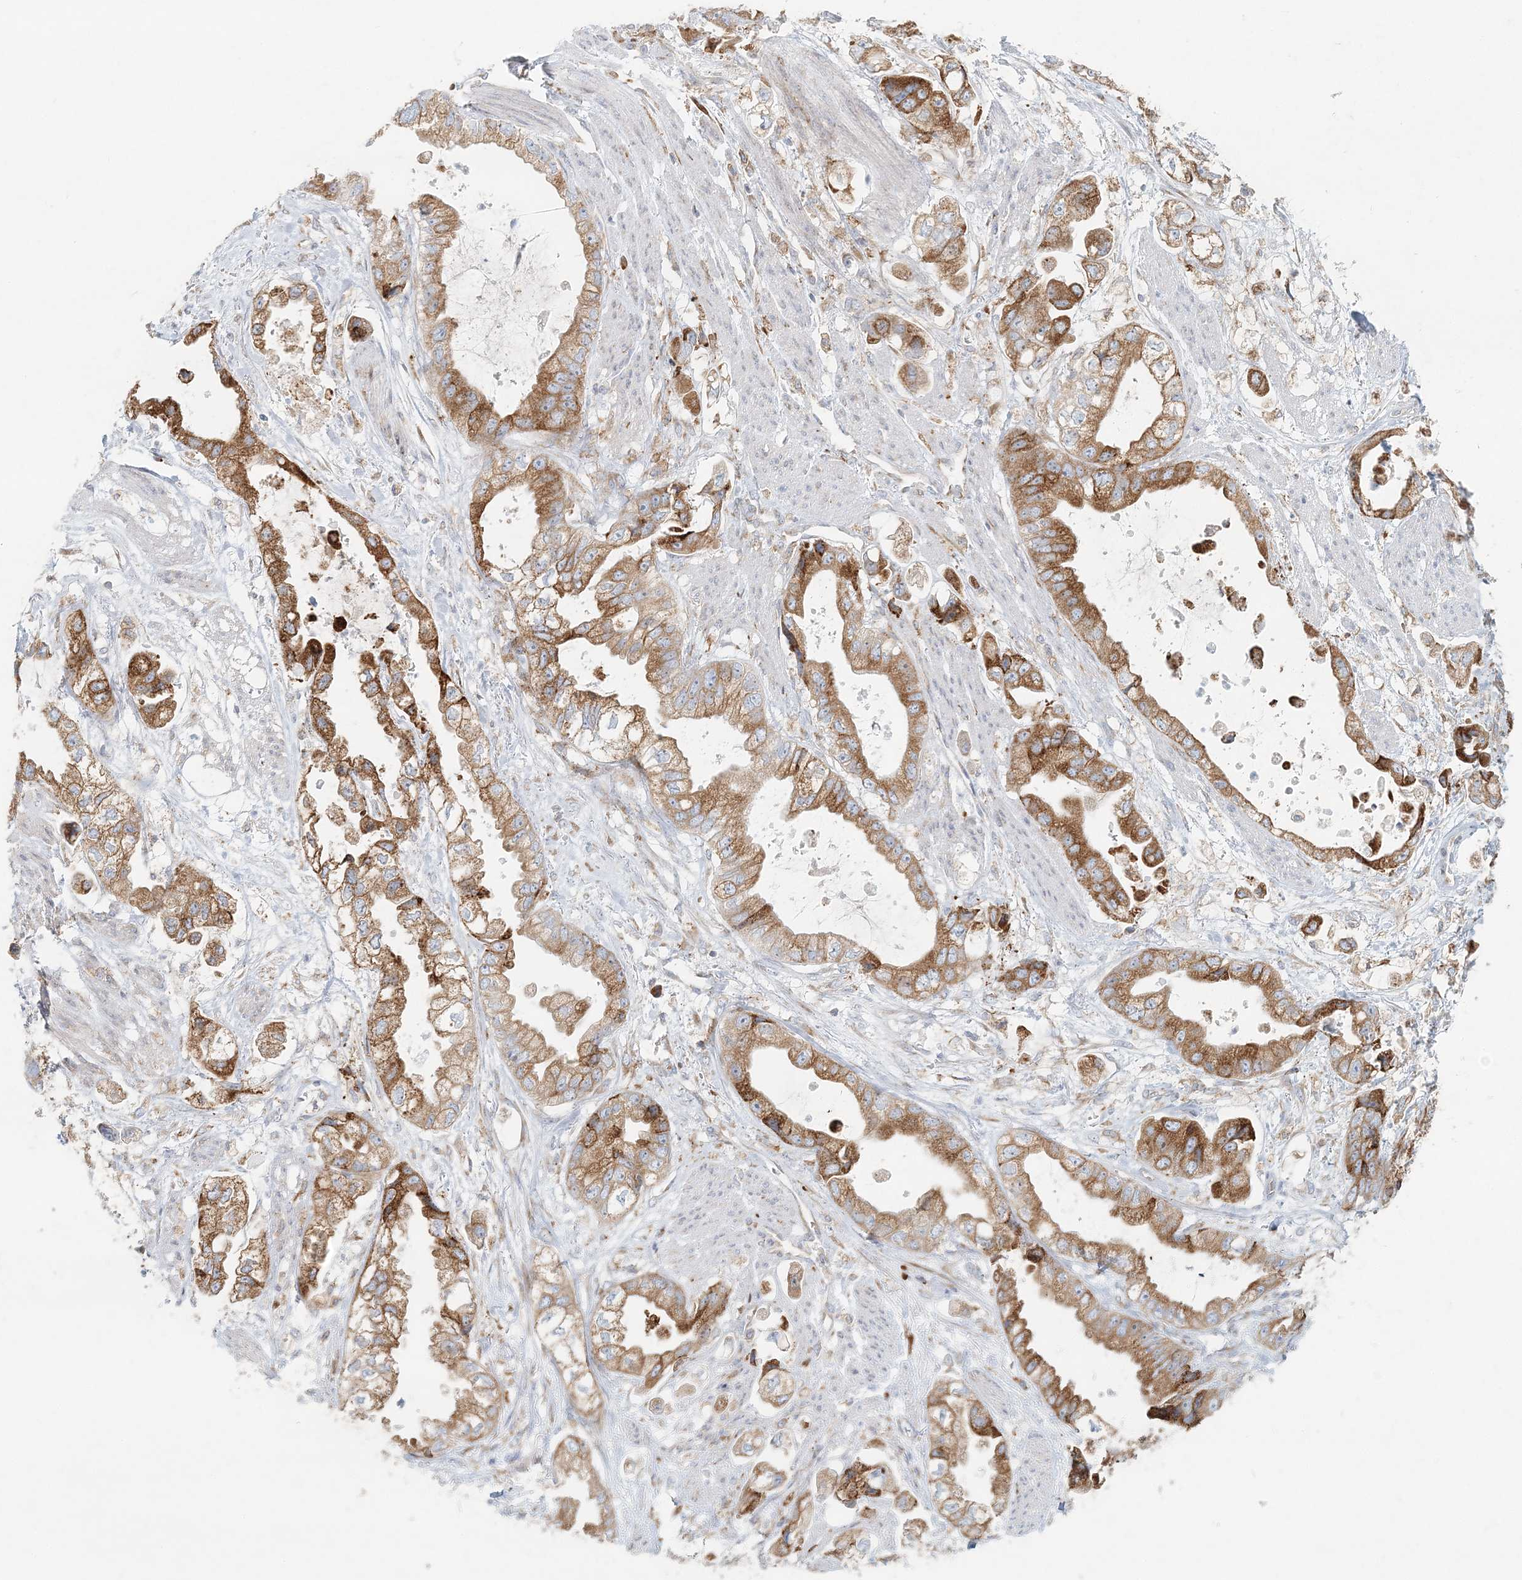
{"staining": {"intensity": "strong", "quantity": ">75%", "location": "cytoplasmic/membranous"}, "tissue": "stomach cancer", "cell_type": "Tumor cells", "image_type": "cancer", "snomed": [{"axis": "morphology", "description": "Adenocarcinoma, NOS"}, {"axis": "topography", "description": "Stomach"}], "caption": "Tumor cells show high levels of strong cytoplasmic/membranous positivity in approximately >75% of cells in human stomach adenocarcinoma.", "gene": "STK11IP", "patient": {"sex": "male", "age": 62}}